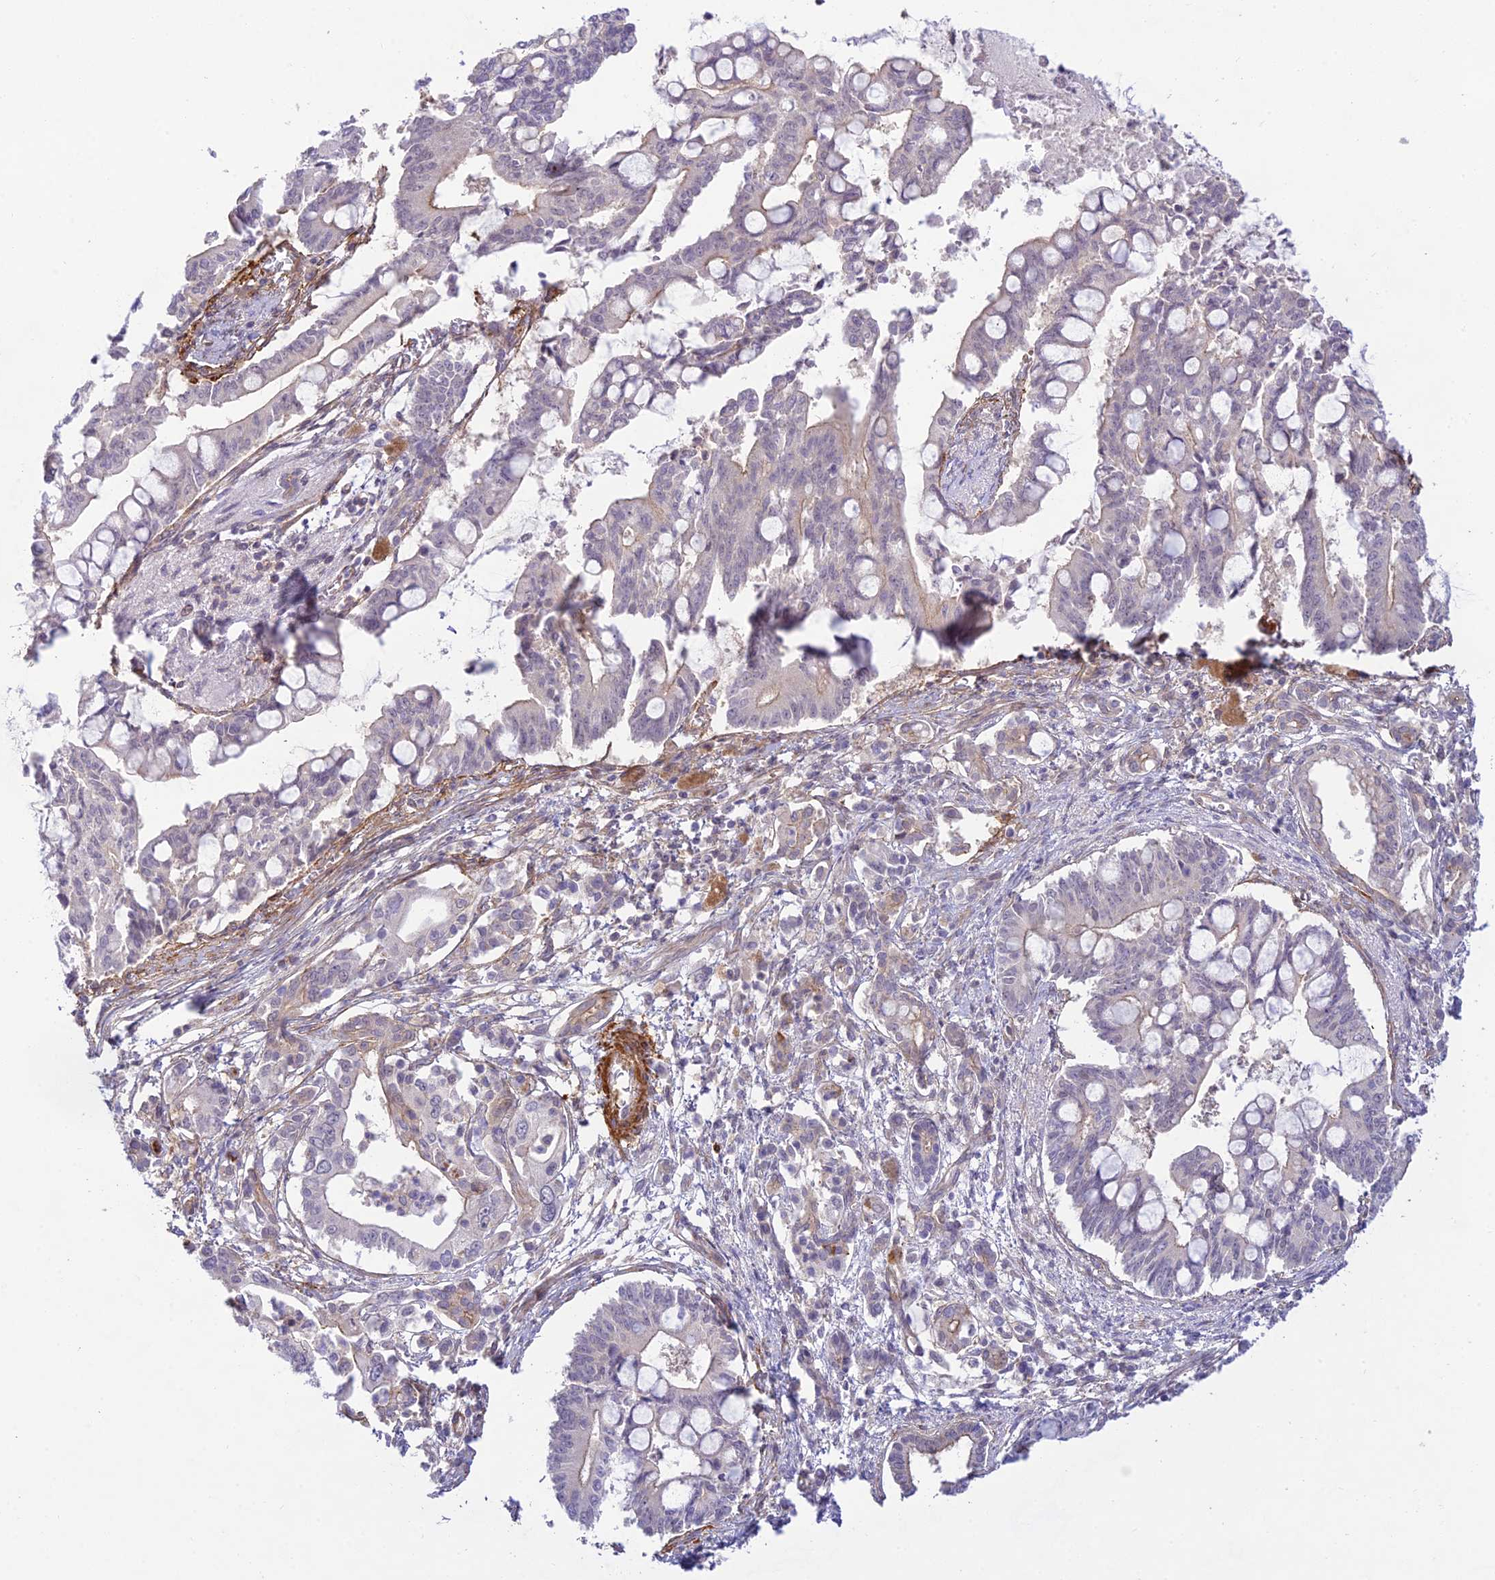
{"staining": {"intensity": "negative", "quantity": "none", "location": "none"}, "tissue": "pancreatic cancer", "cell_type": "Tumor cells", "image_type": "cancer", "snomed": [{"axis": "morphology", "description": "Adenocarcinoma, NOS"}, {"axis": "topography", "description": "Pancreas"}], "caption": "High magnification brightfield microscopy of pancreatic cancer (adenocarcinoma) stained with DAB (brown) and counterstained with hematoxylin (blue): tumor cells show no significant staining.", "gene": "FBXW4", "patient": {"sex": "male", "age": 68}}